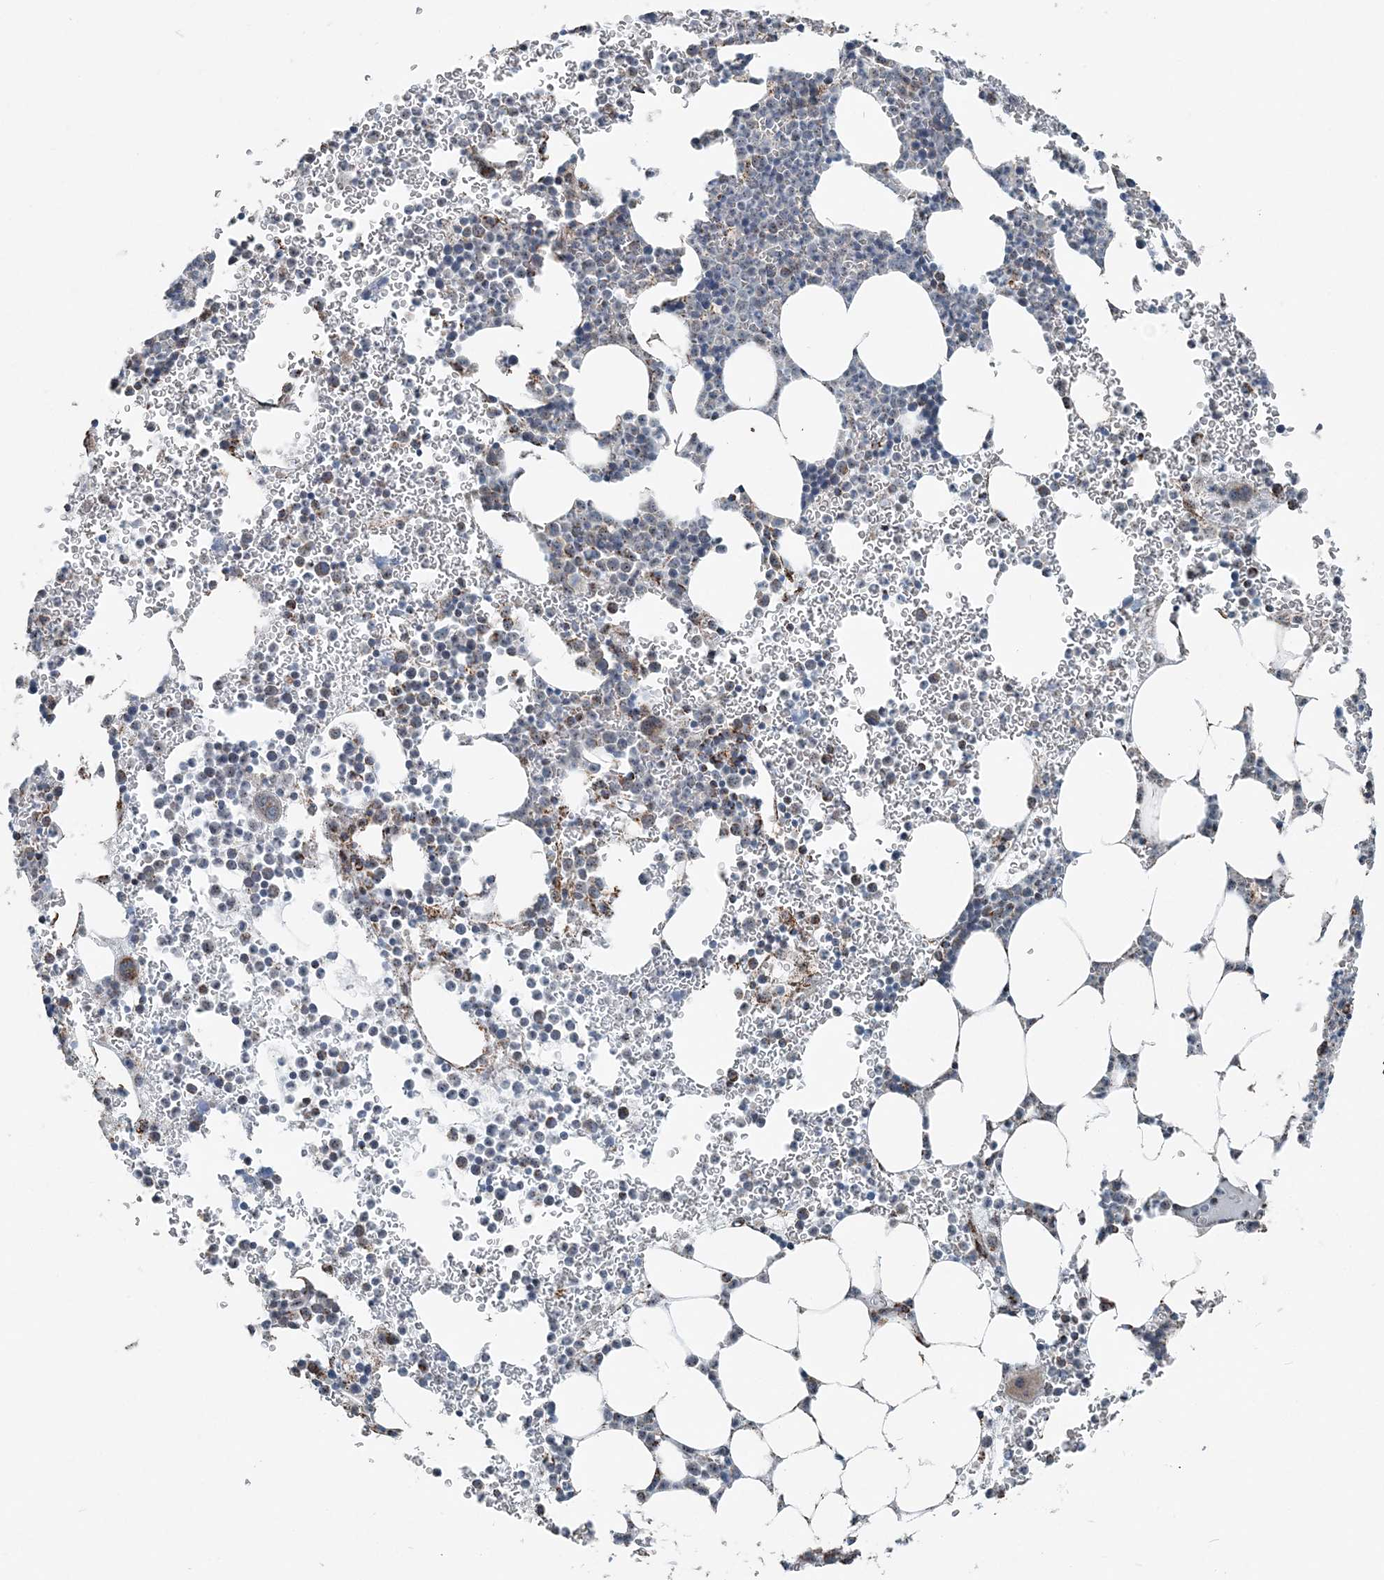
{"staining": {"intensity": "moderate", "quantity": ">75%", "location": "cytoplasmic/membranous"}, "tissue": "bone marrow", "cell_type": "Hematopoietic cells", "image_type": "normal", "snomed": [{"axis": "morphology", "description": "Normal tissue, NOS"}, {"axis": "topography", "description": "Bone marrow"}], "caption": "Protein analysis of benign bone marrow shows moderate cytoplasmic/membranous positivity in about >75% of hematopoietic cells. The staining was performed using DAB (3,3'-diaminobenzidine), with brown indicating positive protein expression. Nuclei are stained blue with hematoxylin.", "gene": "SUCLG1", "patient": {"sex": "female", "age": 78}}